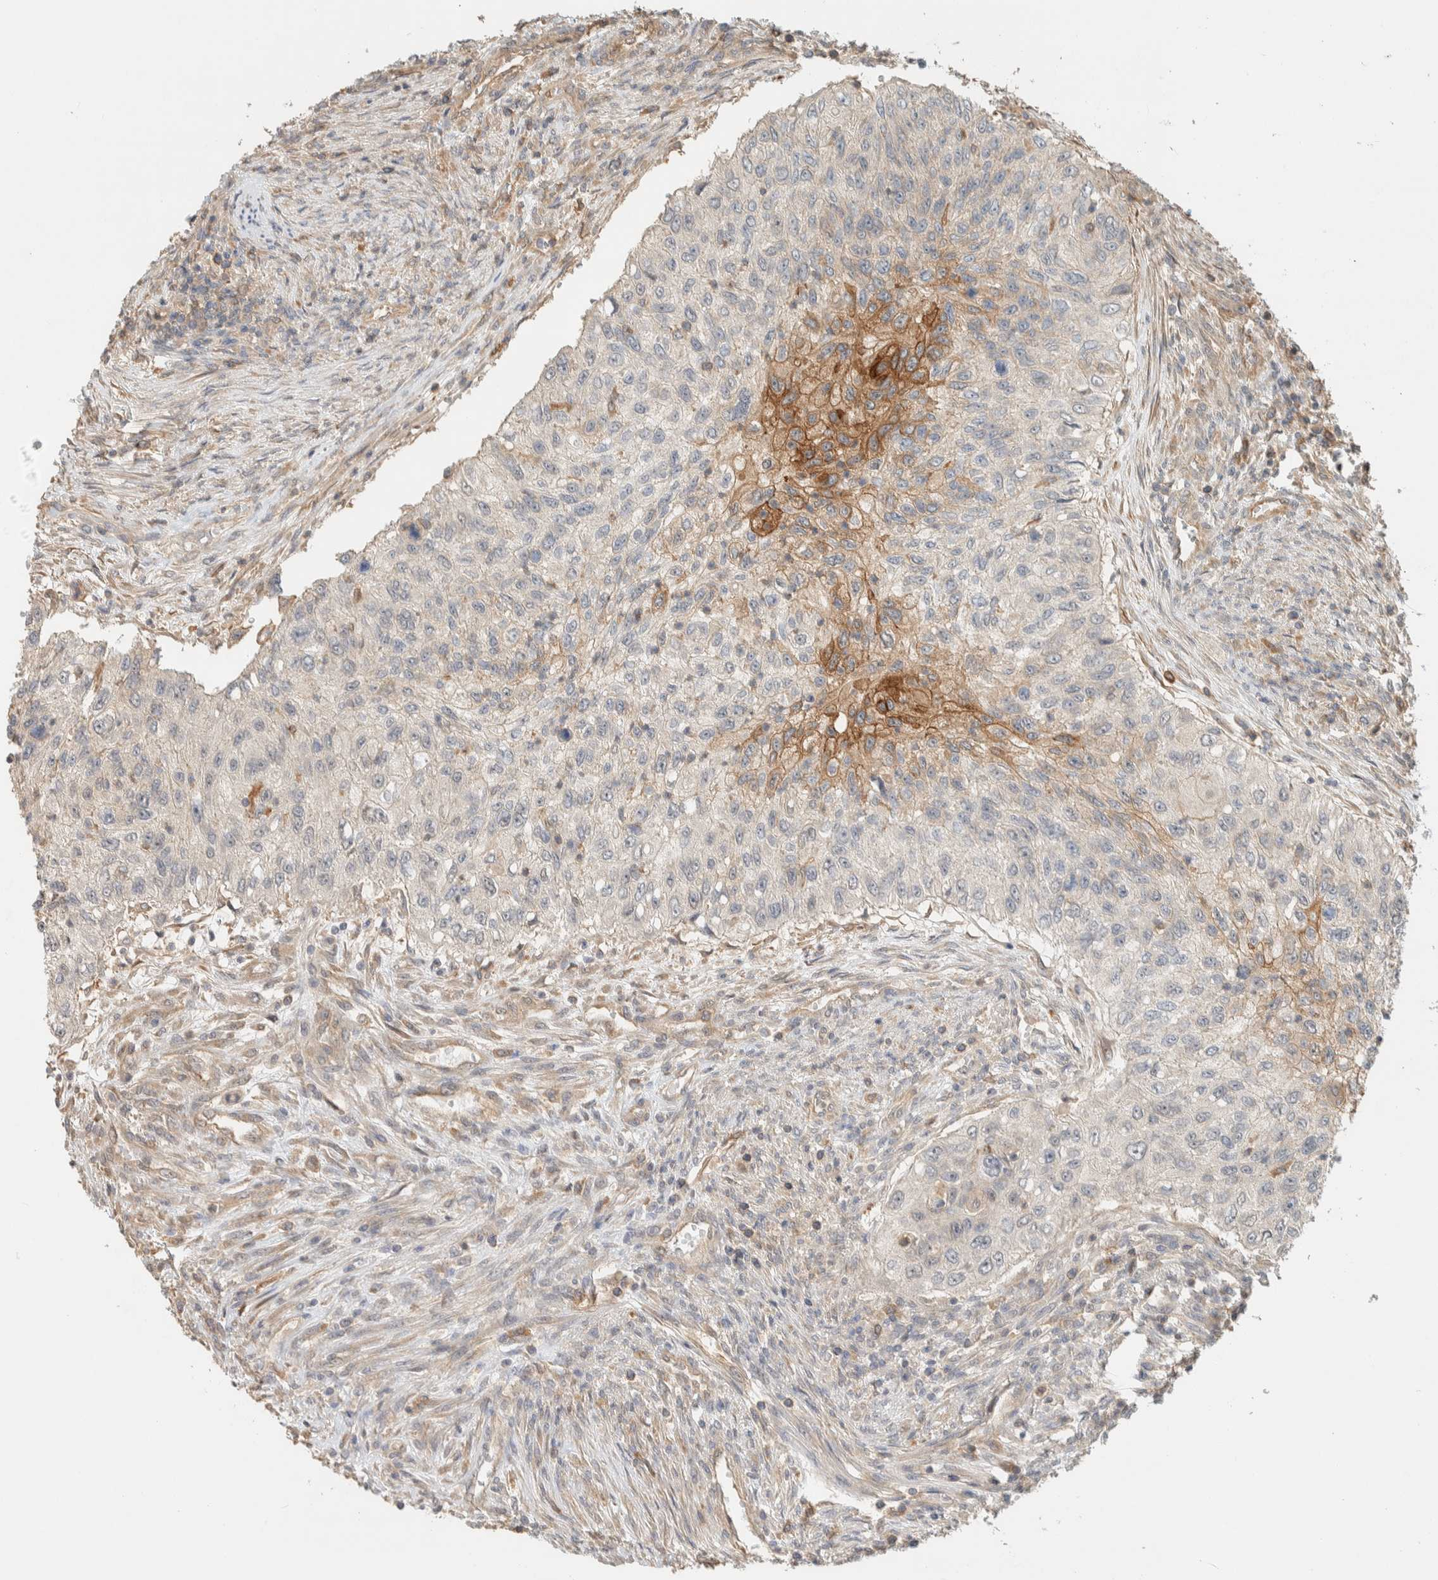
{"staining": {"intensity": "moderate", "quantity": "<25%", "location": "cytoplasmic/membranous"}, "tissue": "urothelial cancer", "cell_type": "Tumor cells", "image_type": "cancer", "snomed": [{"axis": "morphology", "description": "Urothelial carcinoma, High grade"}, {"axis": "topography", "description": "Urinary bladder"}], "caption": "IHC (DAB) staining of urothelial carcinoma (high-grade) displays moderate cytoplasmic/membranous protein expression in about <25% of tumor cells.", "gene": "RAB11FIP1", "patient": {"sex": "female", "age": 60}}